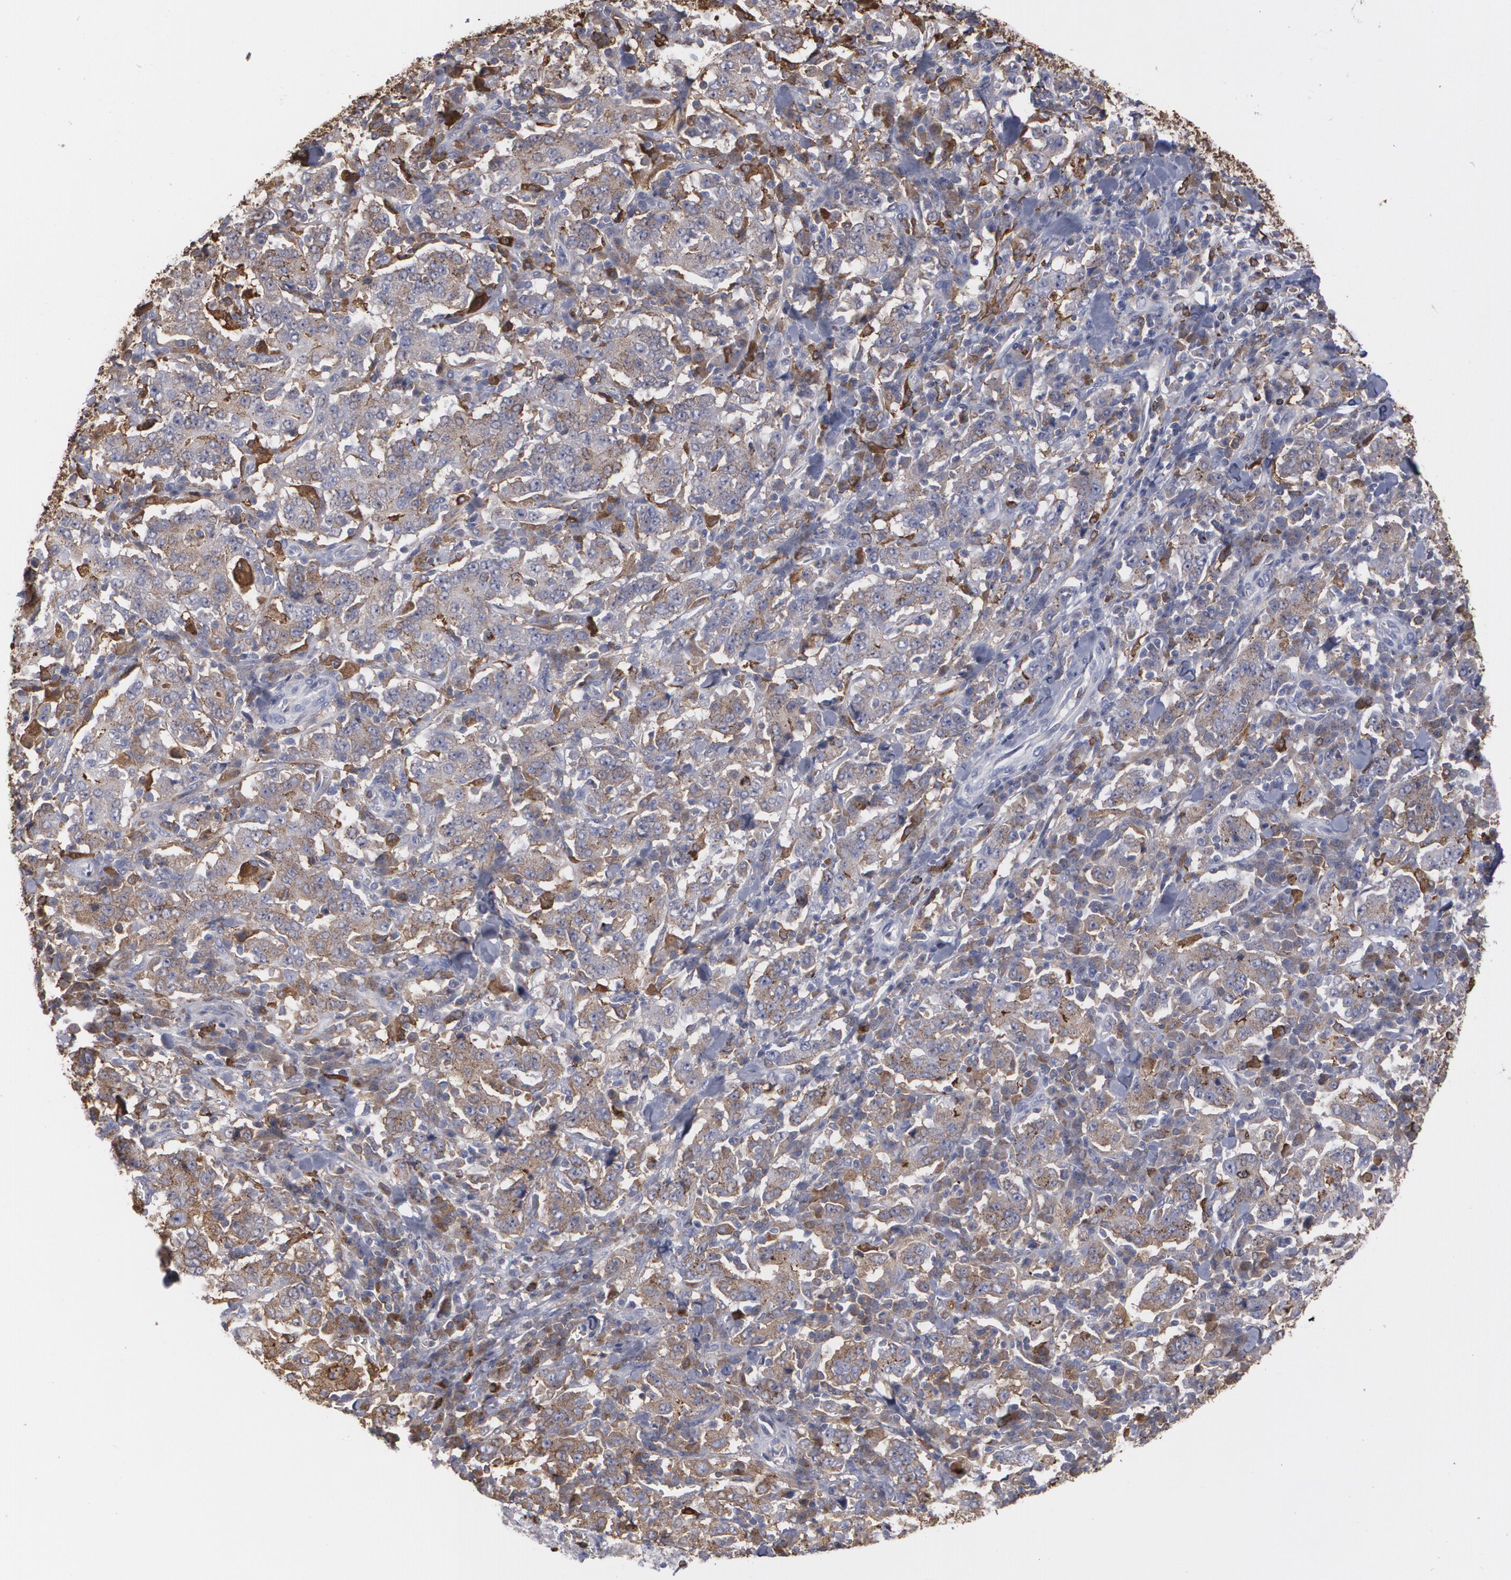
{"staining": {"intensity": "moderate", "quantity": ">75%", "location": "cytoplasmic/membranous"}, "tissue": "stomach cancer", "cell_type": "Tumor cells", "image_type": "cancer", "snomed": [{"axis": "morphology", "description": "Normal tissue, NOS"}, {"axis": "morphology", "description": "Adenocarcinoma, NOS"}, {"axis": "topography", "description": "Stomach, upper"}, {"axis": "topography", "description": "Stomach"}], "caption": "Immunohistochemistry of stomach cancer displays medium levels of moderate cytoplasmic/membranous positivity in about >75% of tumor cells.", "gene": "ODC1", "patient": {"sex": "male", "age": 59}}